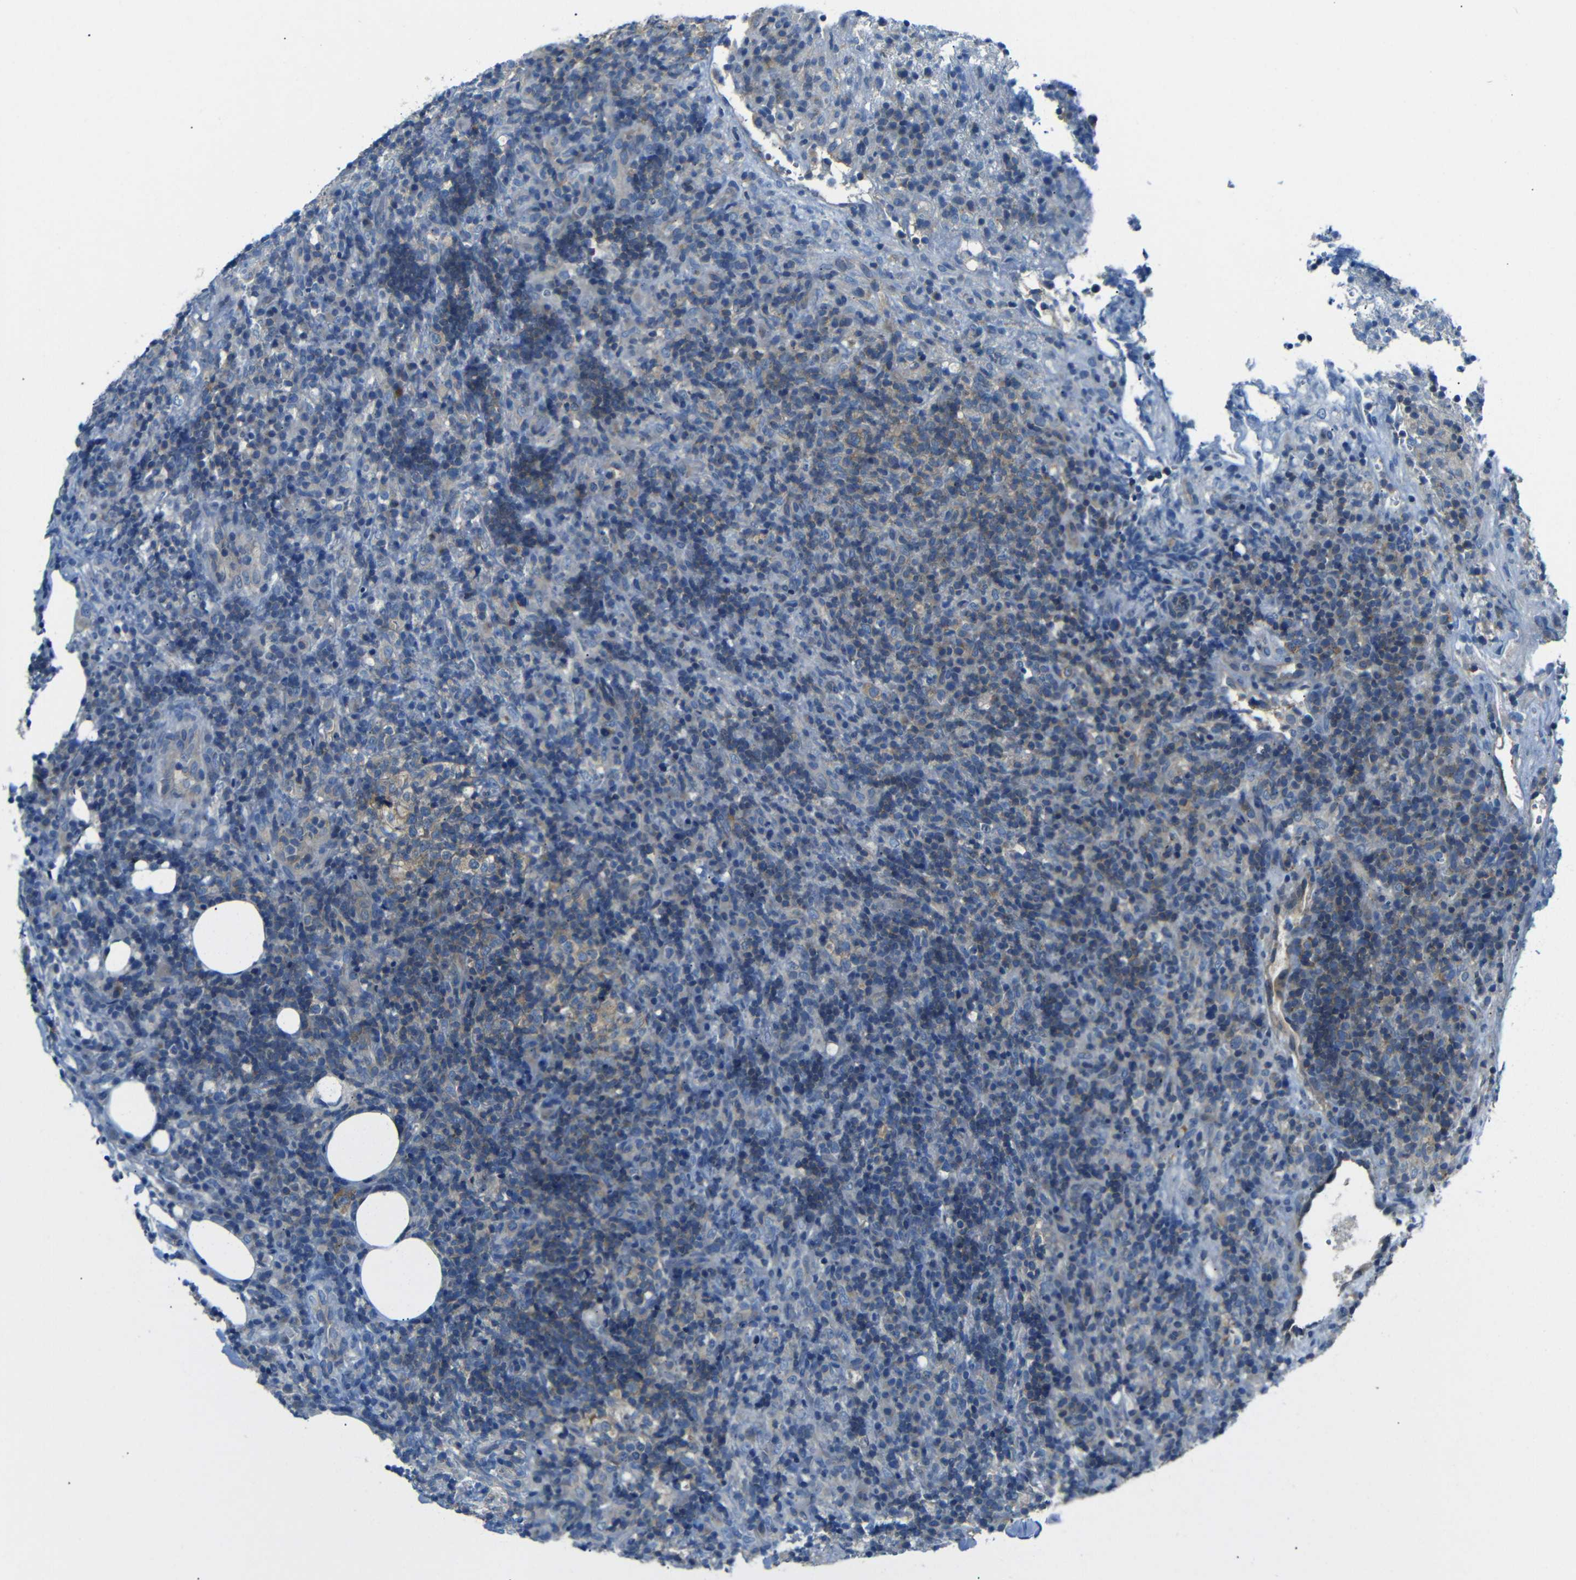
{"staining": {"intensity": "weak", "quantity": "25%-75%", "location": "cytoplasmic/membranous"}, "tissue": "lymphoma", "cell_type": "Tumor cells", "image_type": "cancer", "snomed": [{"axis": "morphology", "description": "Malignant lymphoma, non-Hodgkin's type, High grade"}, {"axis": "topography", "description": "Lymph node"}], "caption": "Malignant lymphoma, non-Hodgkin's type (high-grade) tissue displays weak cytoplasmic/membranous expression in about 25%-75% of tumor cells, visualized by immunohistochemistry. The staining was performed using DAB (3,3'-diaminobenzidine), with brown indicating positive protein expression. Nuclei are stained blue with hematoxylin.", "gene": "DCP1A", "patient": {"sex": "female", "age": 76}}